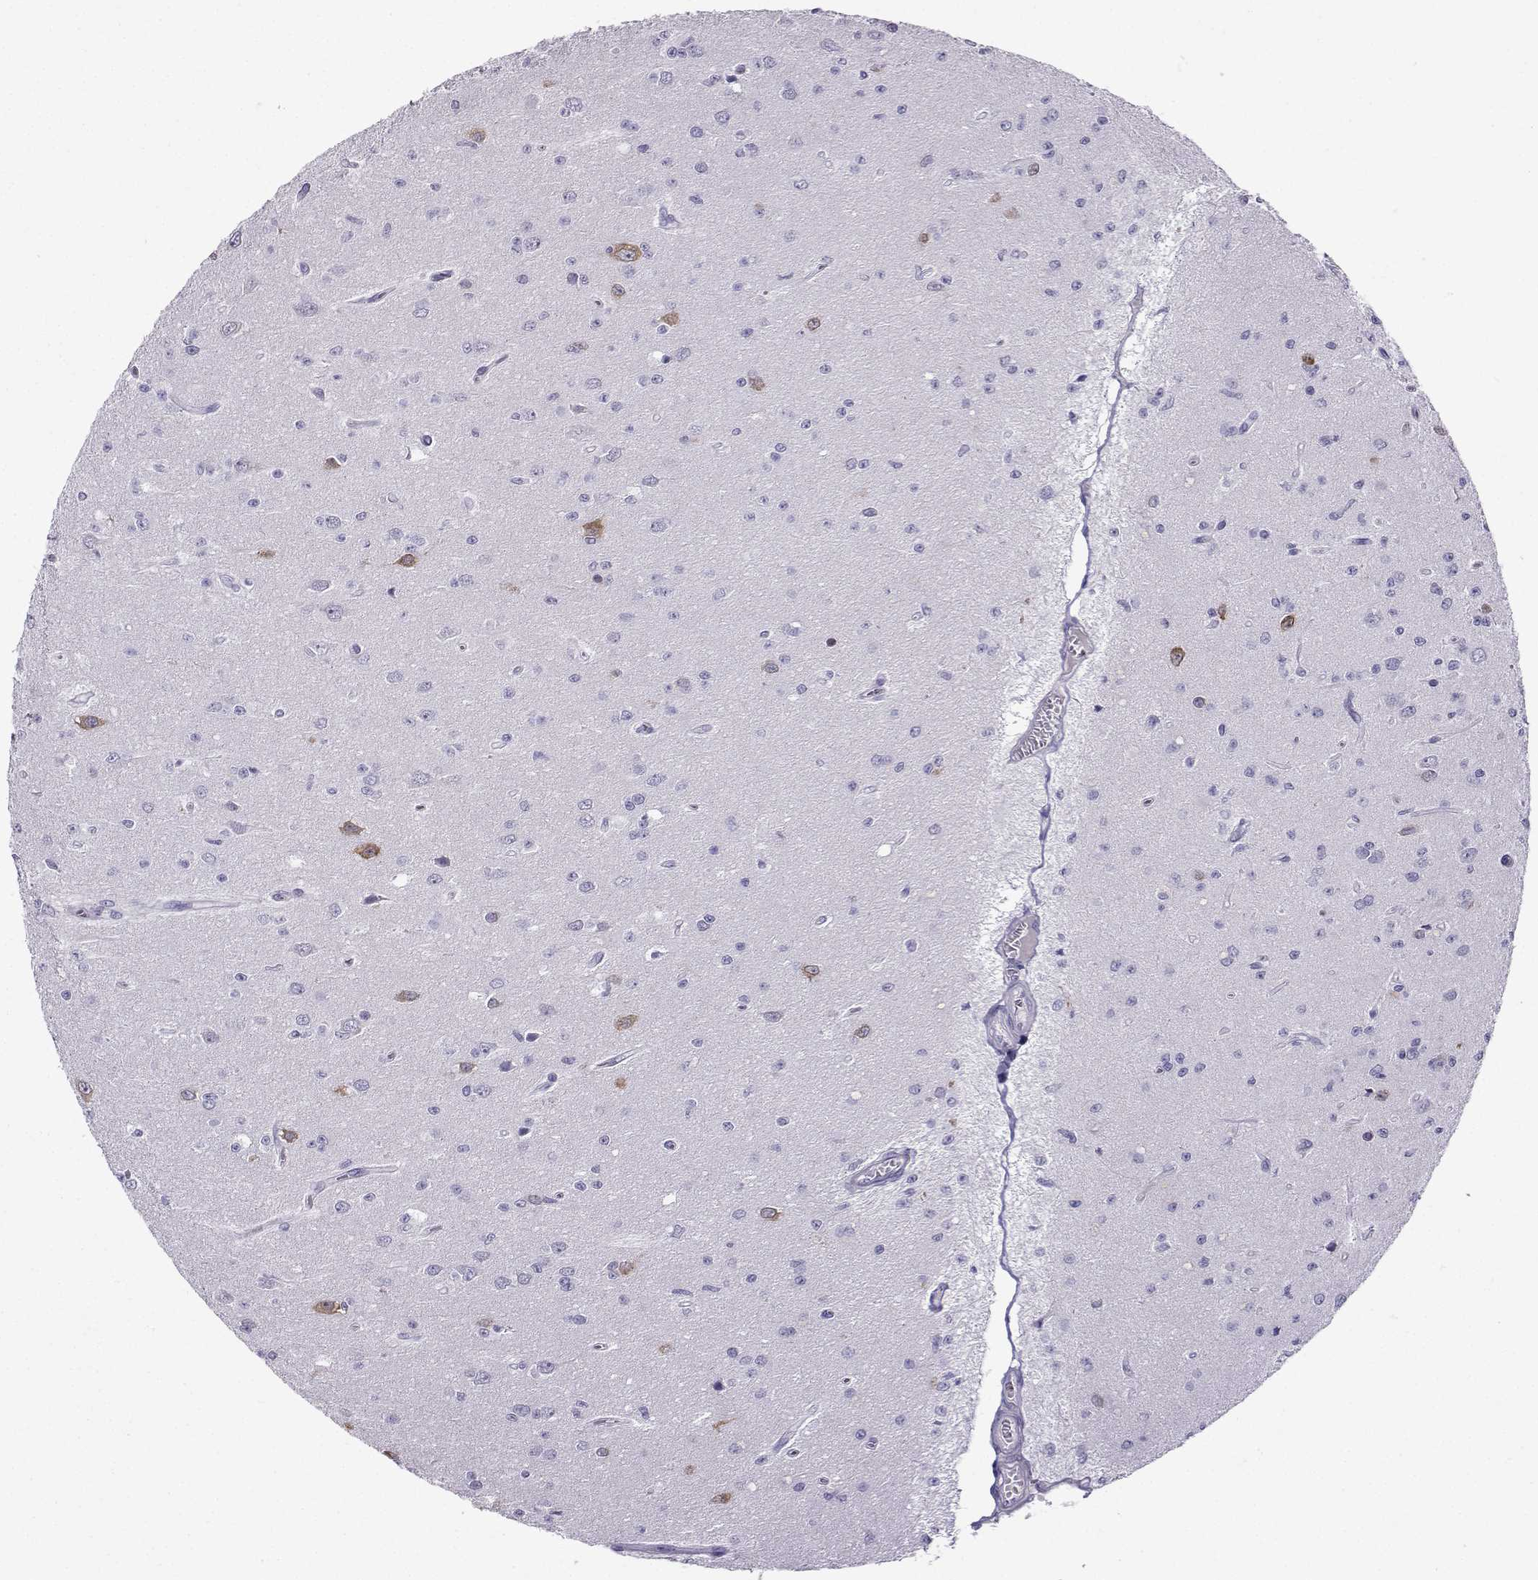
{"staining": {"intensity": "negative", "quantity": "none", "location": "none"}, "tissue": "glioma", "cell_type": "Tumor cells", "image_type": "cancer", "snomed": [{"axis": "morphology", "description": "Glioma, malignant, Low grade"}, {"axis": "topography", "description": "Brain"}], "caption": "An image of glioma stained for a protein reveals no brown staining in tumor cells.", "gene": "FBXO24", "patient": {"sex": "female", "age": 45}}